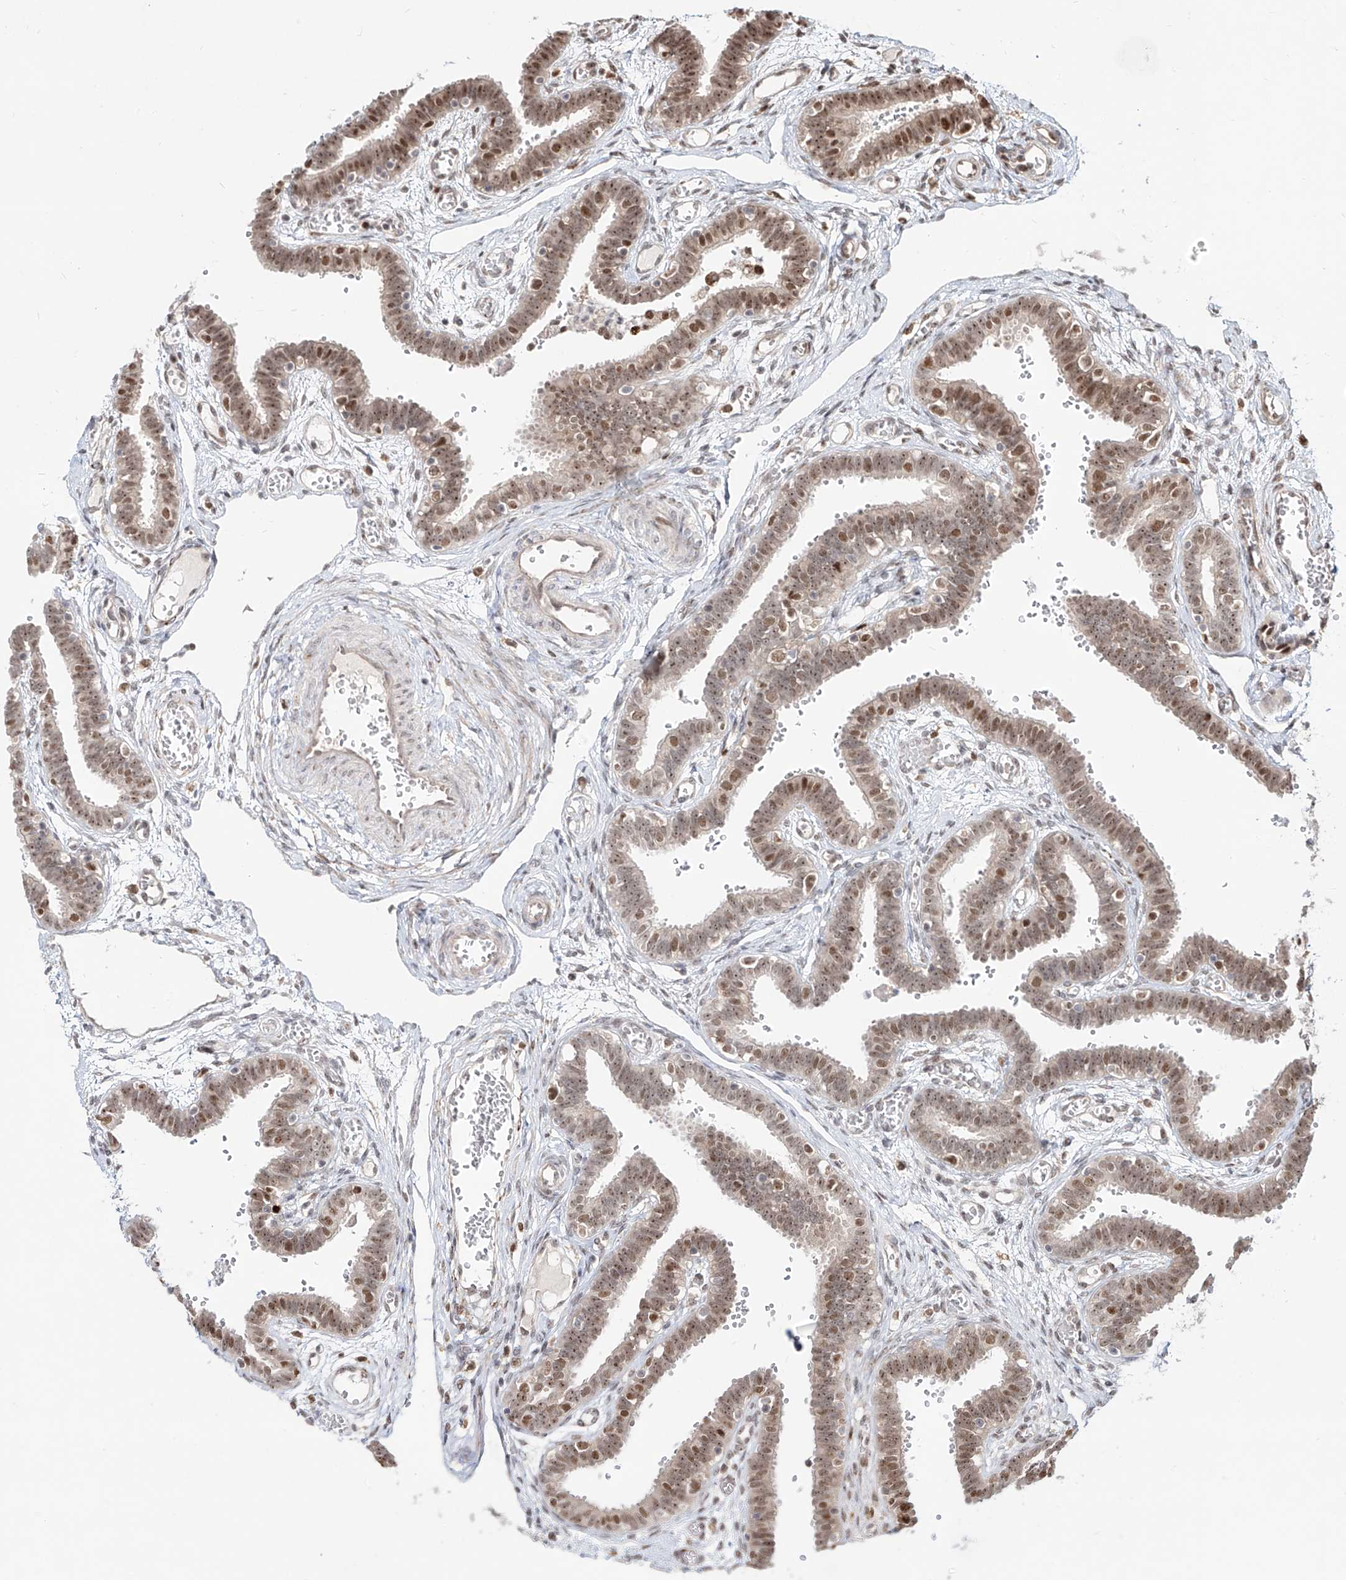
{"staining": {"intensity": "moderate", "quantity": ">75%", "location": "nuclear"}, "tissue": "fallopian tube", "cell_type": "Glandular cells", "image_type": "normal", "snomed": [{"axis": "morphology", "description": "Normal tissue, NOS"}, {"axis": "topography", "description": "Fallopian tube"}, {"axis": "topography", "description": "Placenta"}], "caption": "Immunohistochemistry photomicrograph of benign fallopian tube stained for a protein (brown), which reveals medium levels of moderate nuclear expression in about >75% of glandular cells.", "gene": "ZNF710", "patient": {"sex": "female", "age": 32}}